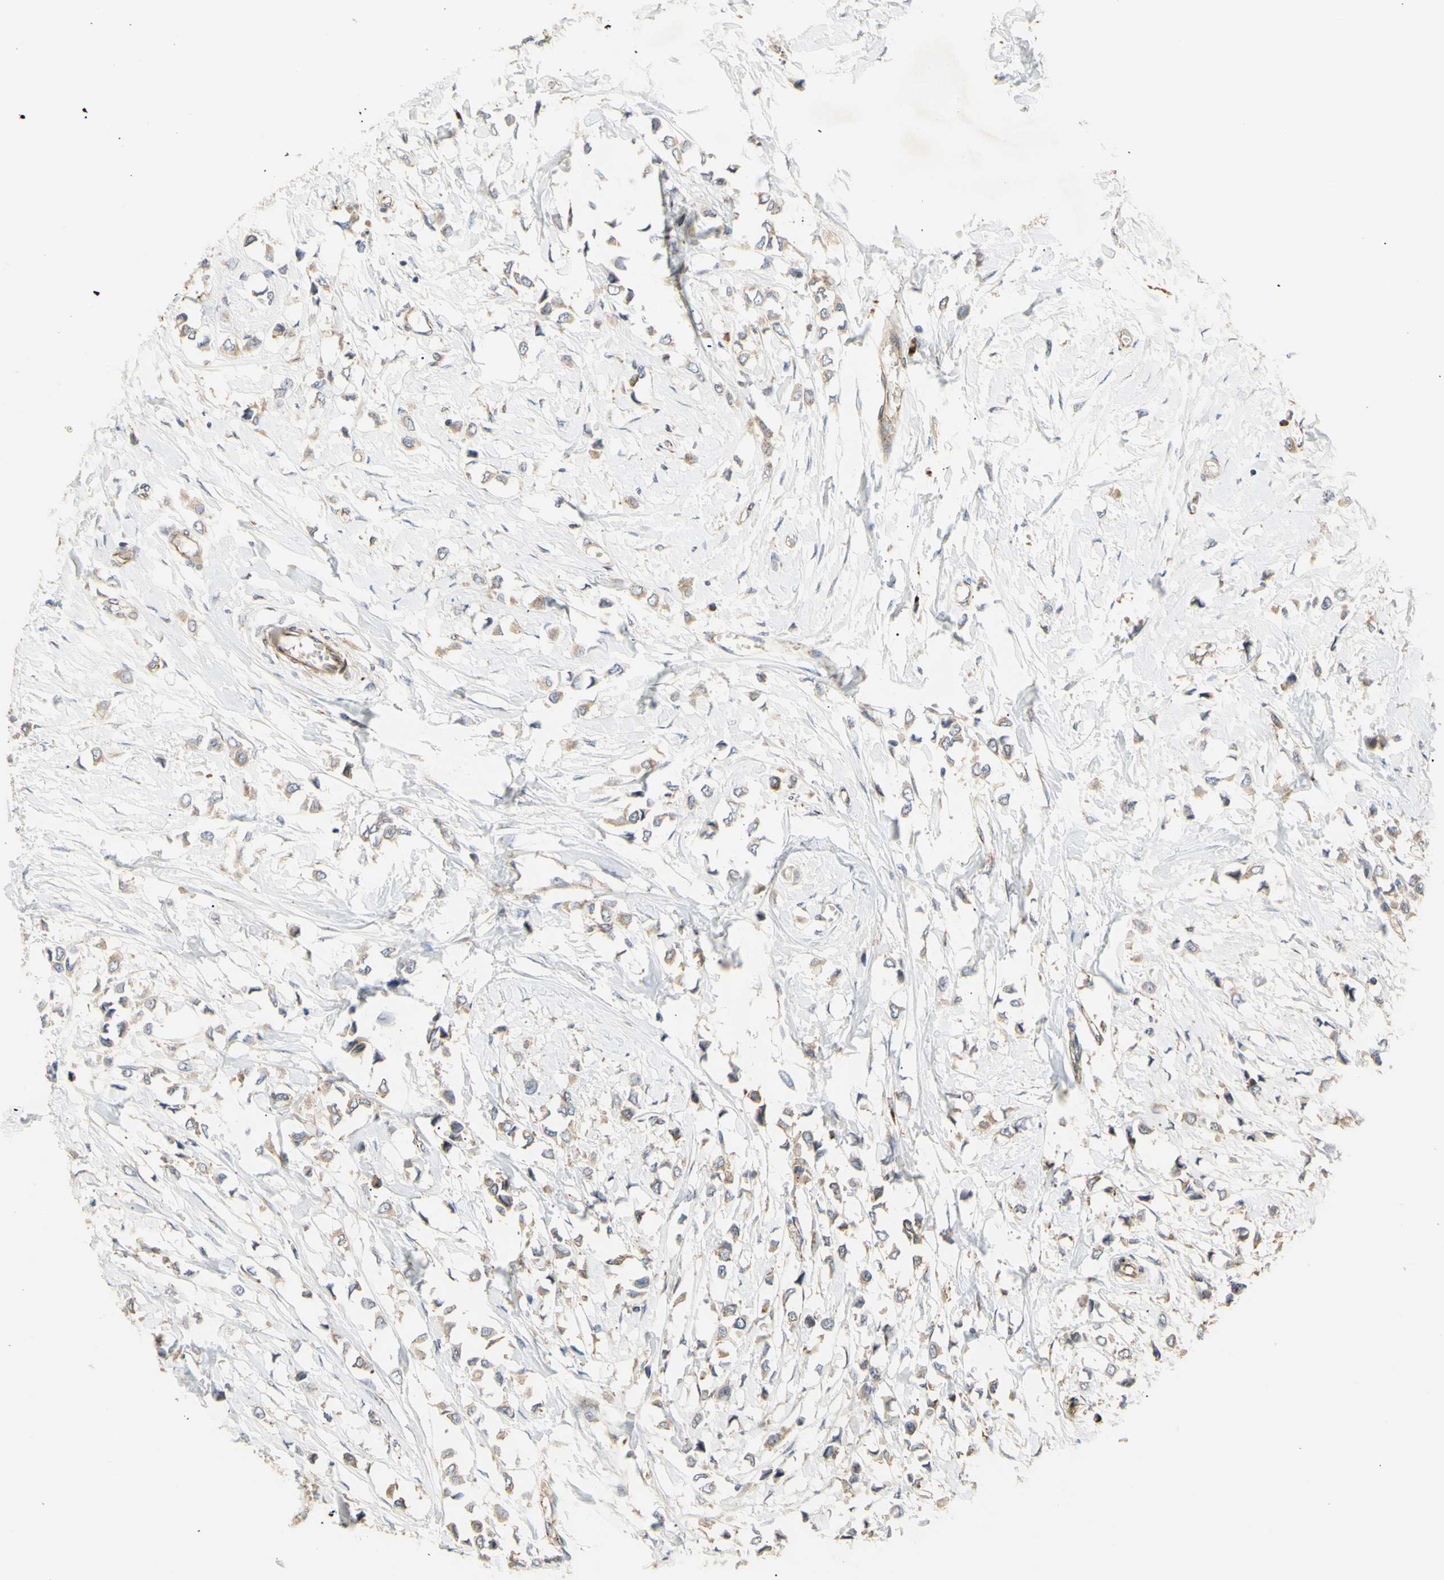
{"staining": {"intensity": "weak", "quantity": ">75%", "location": "cytoplasmic/membranous"}, "tissue": "breast cancer", "cell_type": "Tumor cells", "image_type": "cancer", "snomed": [{"axis": "morphology", "description": "Lobular carcinoma"}, {"axis": "topography", "description": "Breast"}], "caption": "The histopathology image shows immunohistochemical staining of lobular carcinoma (breast). There is weak cytoplasmic/membranous staining is identified in about >75% of tumor cells.", "gene": "TUBG2", "patient": {"sex": "female", "age": 51}}